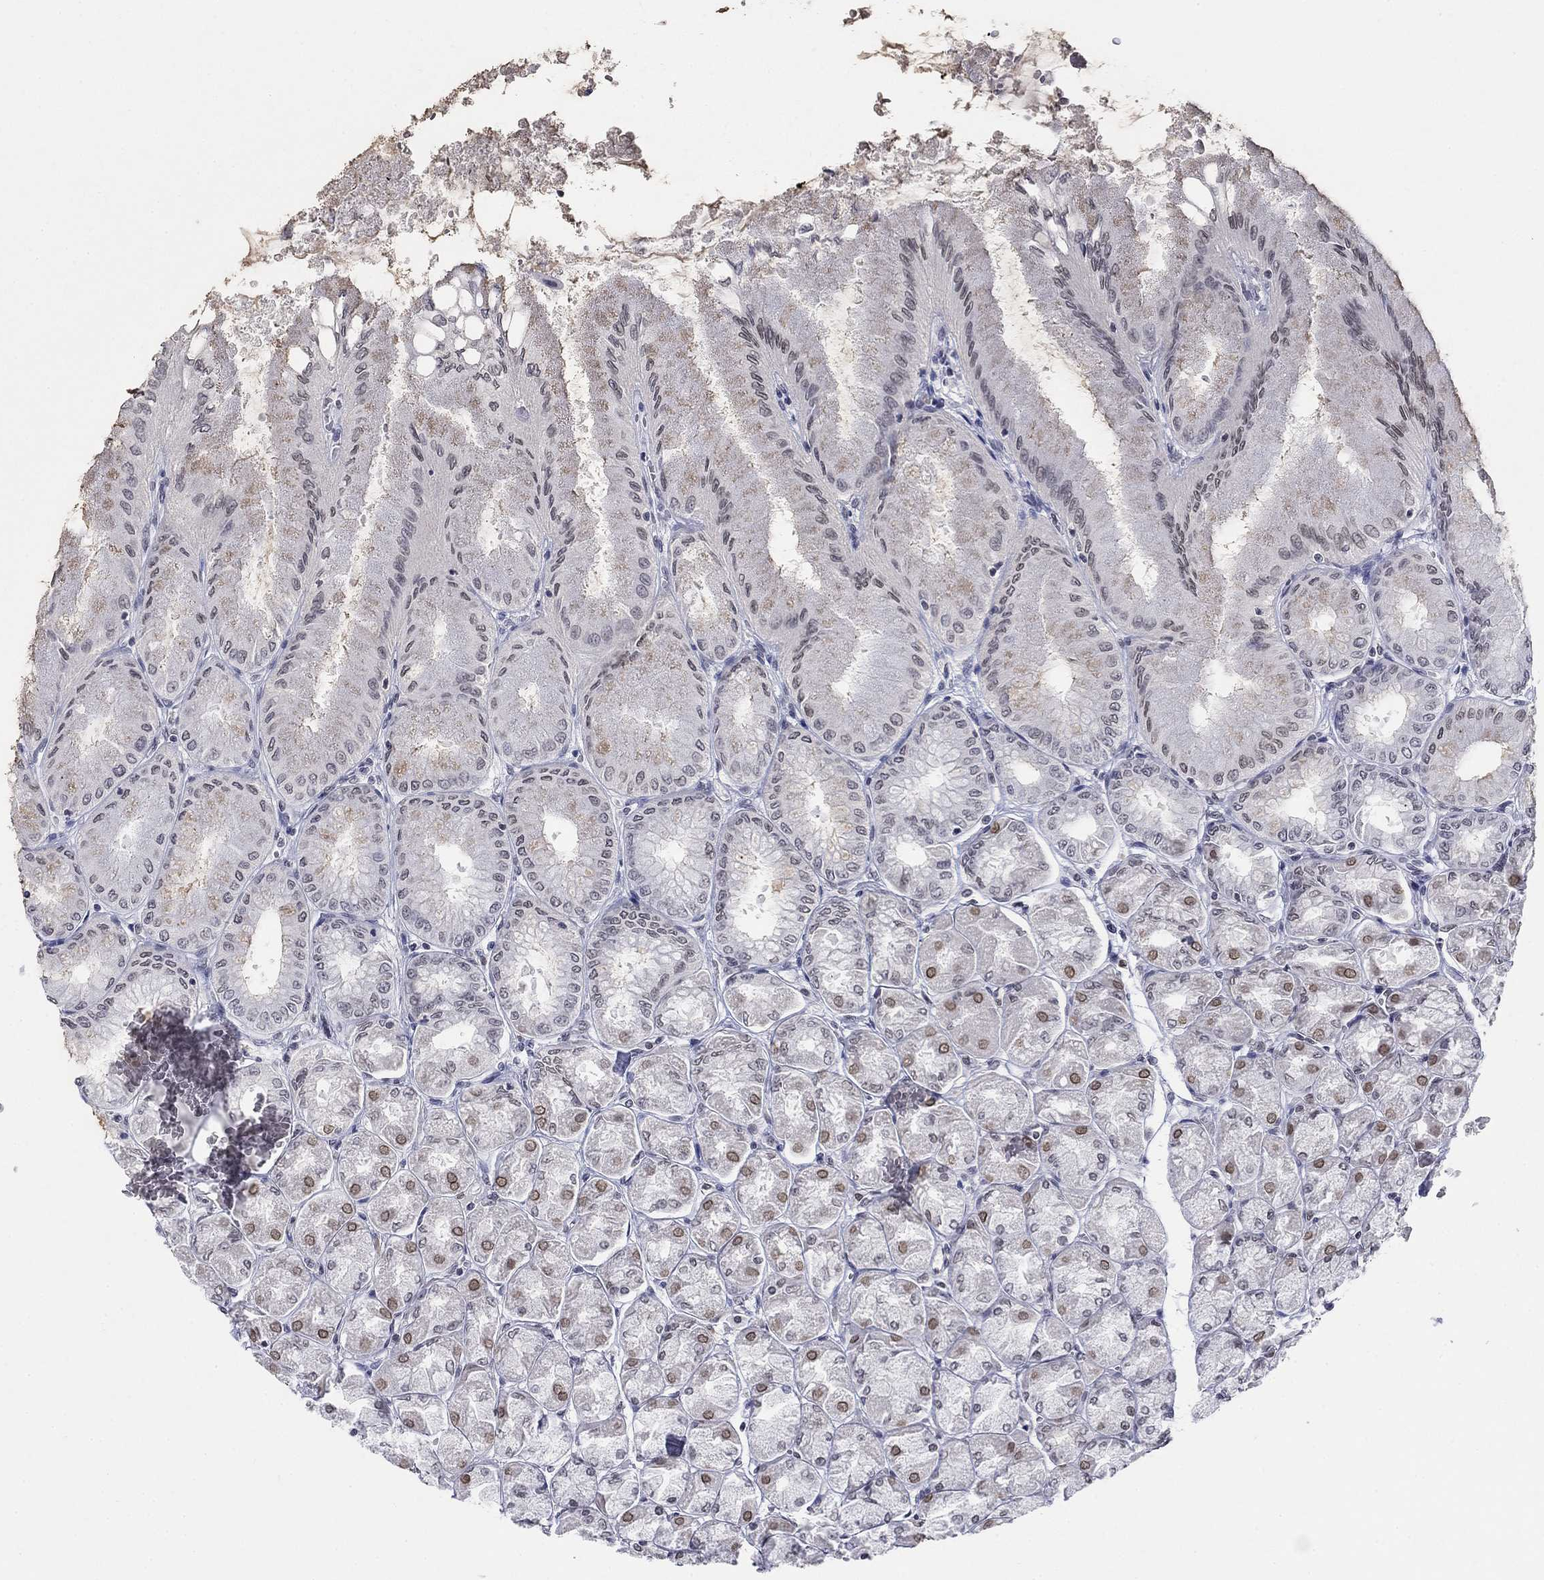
{"staining": {"intensity": "strong", "quantity": "<25%", "location": "cytoplasmic/membranous,nuclear"}, "tissue": "stomach", "cell_type": "Glandular cells", "image_type": "normal", "snomed": [{"axis": "morphology", "description": "Normal tissue, NOS"}, {"axis": "topography", "description": "Stomach, upper"}], "caption": "Normal stomach demonstrates strong cytoplasmic/membranous,nuclear staining in about <25% of glandular cells, visualized by immunohistochemistry. The staining was performed using DAB to visualize the protein expression in brown, while the nuclei were stained in blue with hematoxylin (Magnification: 20x).", "gene": "TOR1AIP1", "patient": {"sex": "male", "age": 60}}